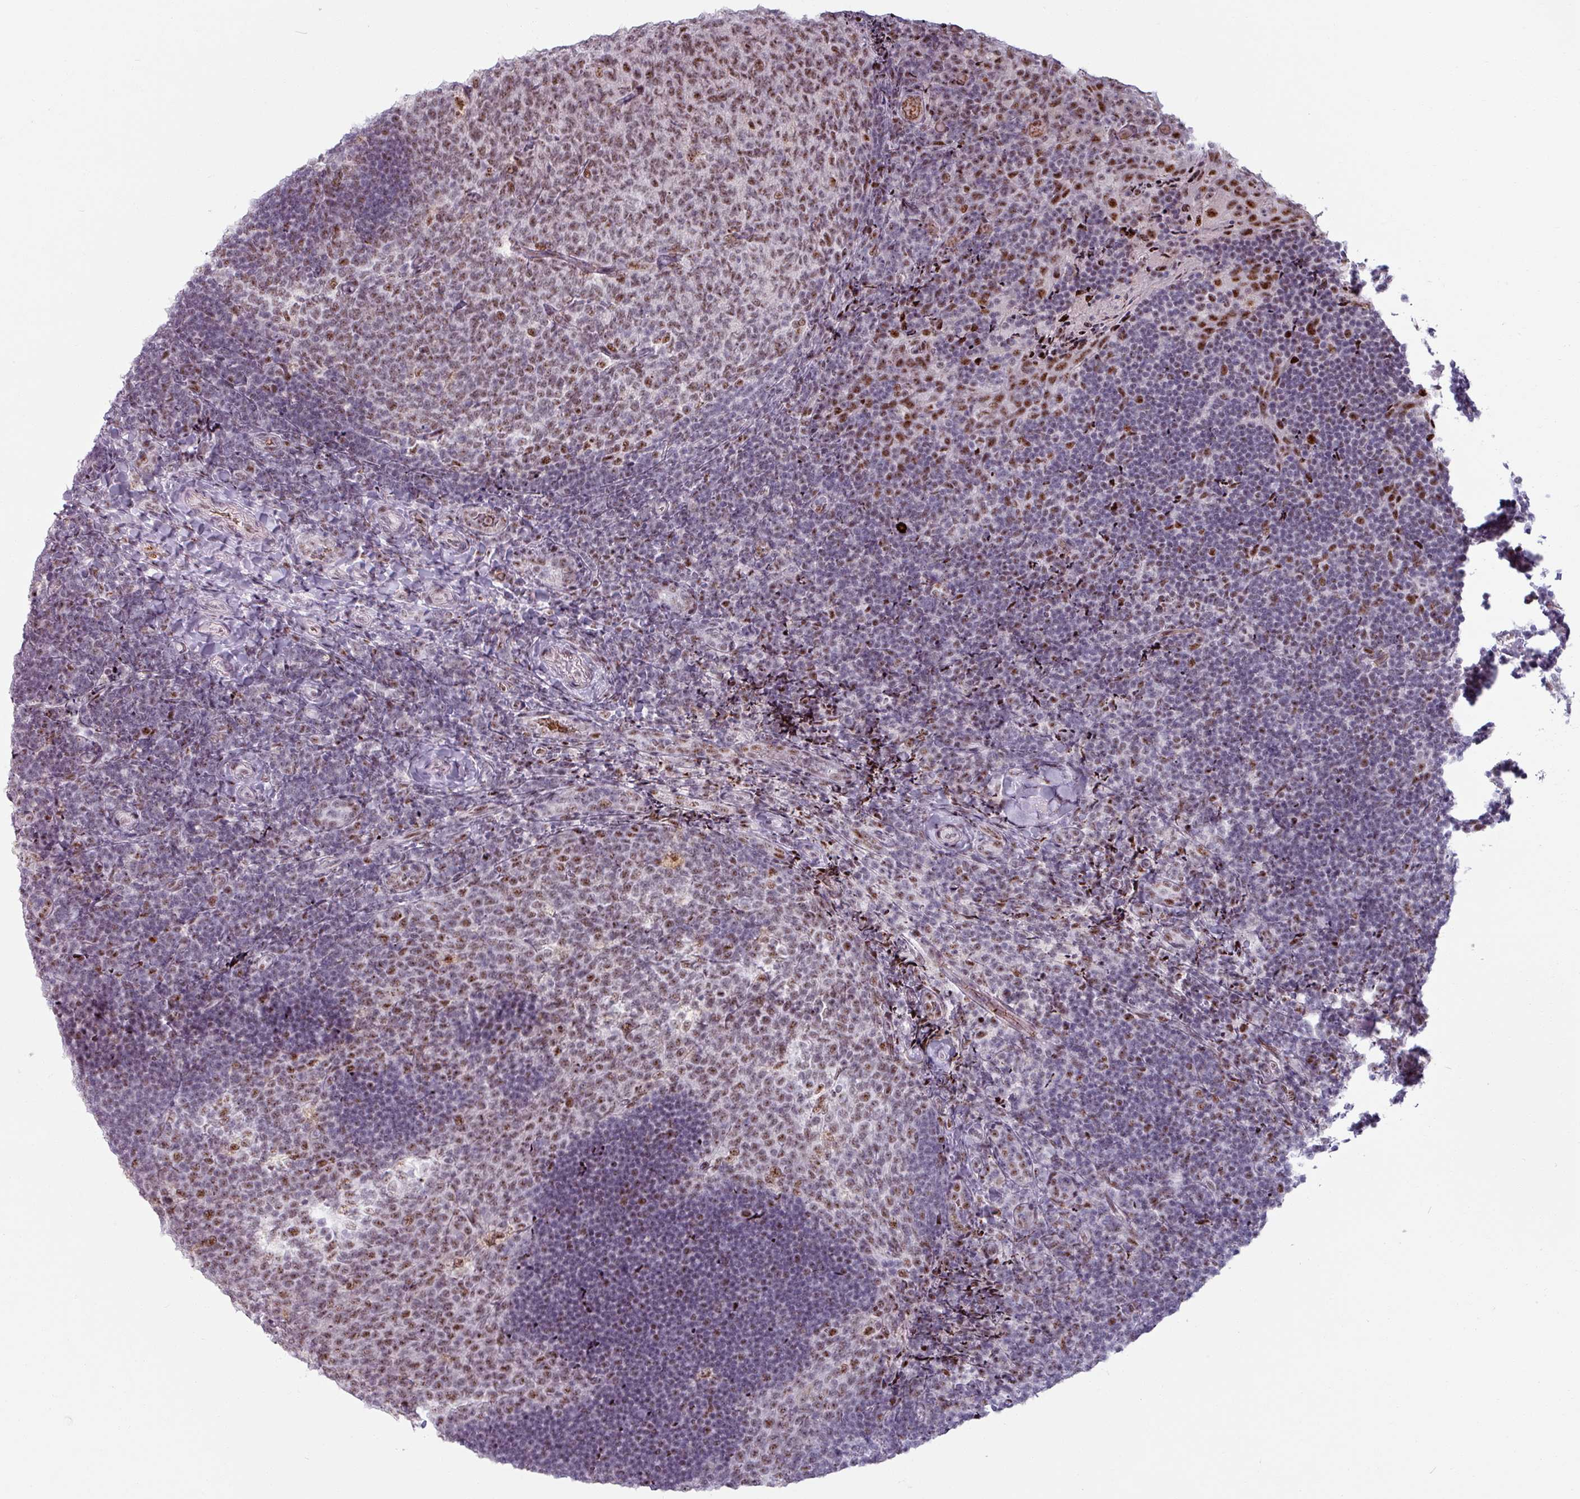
{"staining": {"intensity": "moderate", "quantity": ">75%", "location": "nuclear"}, "tissue": "tonsil", "cell_type": "Germinal center cells", "image_type": "normal", "snomed": [{"axis": "morphology", "description": "Normal tissue, NOS"}, {"axis": "topography", "description": "Tonsil"}], "caption": "Approximately >75% of germinal center cells in benign tonsil demonstrate moderate nuclear protein staining as visualized by brown immunohistochemical staining.", "gene": "NCOR1", "patient": {"sex": "female", "age": 10}}